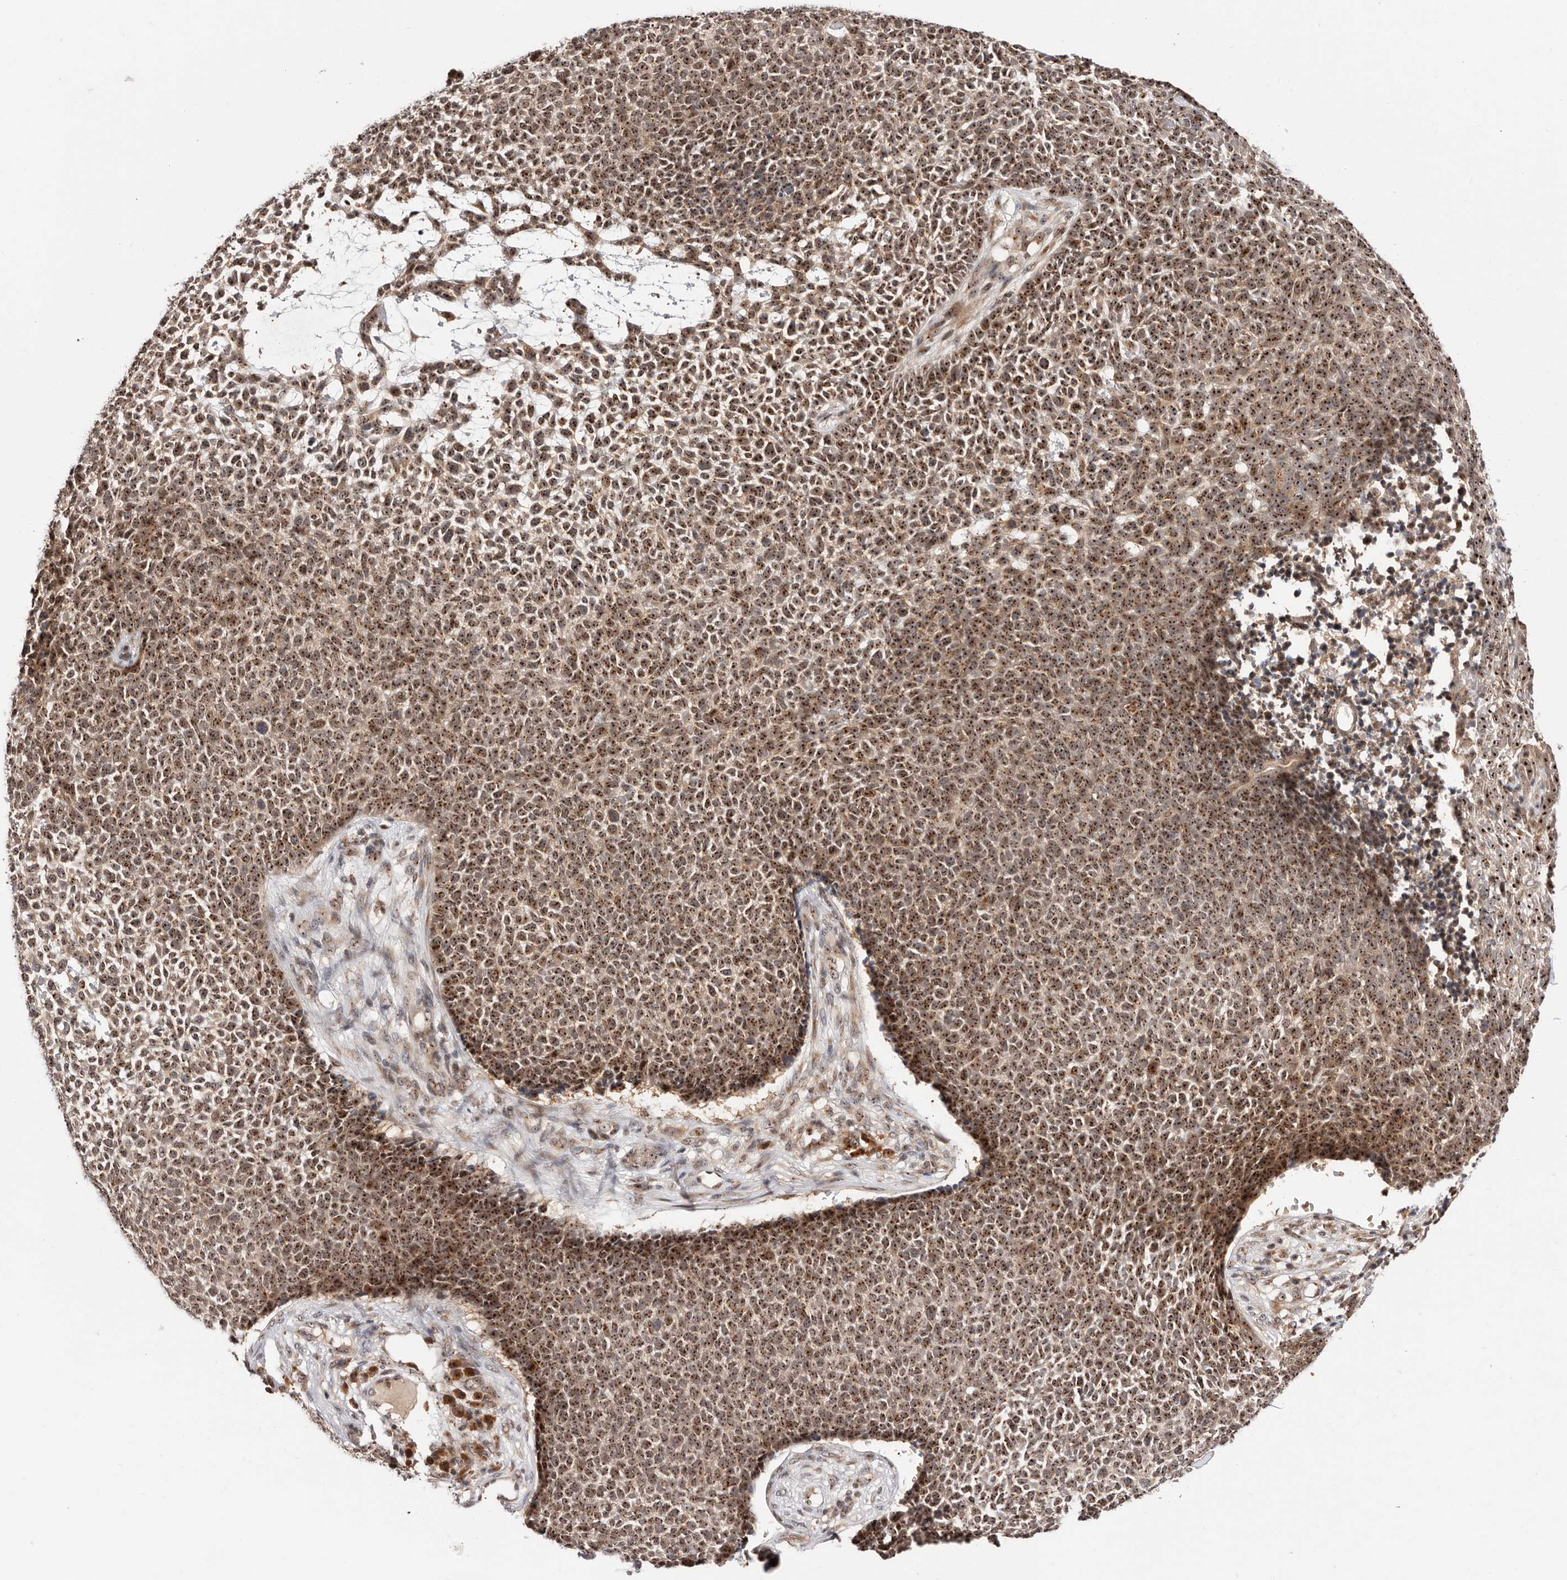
{"staining": {"intensity": "strong", "quantity": ">75%", "location": "nuclear"}, "tissue": "skin cancer", "cell_type": "Tumor cells", "image_type": "cancer", "snomed": [{"axis": "morphology", "description": "Basal cell carcinoma"}, {"axis": "topography", "description": "Skin"}], "caption": "This image exhibits IHC staining of skin cancer (basal cell carcinoma), with high strong nuclear expression in approximately >75% of tumor cells.", "gene": "APOL6", "patient": {"sex": "female", "age": 84}}